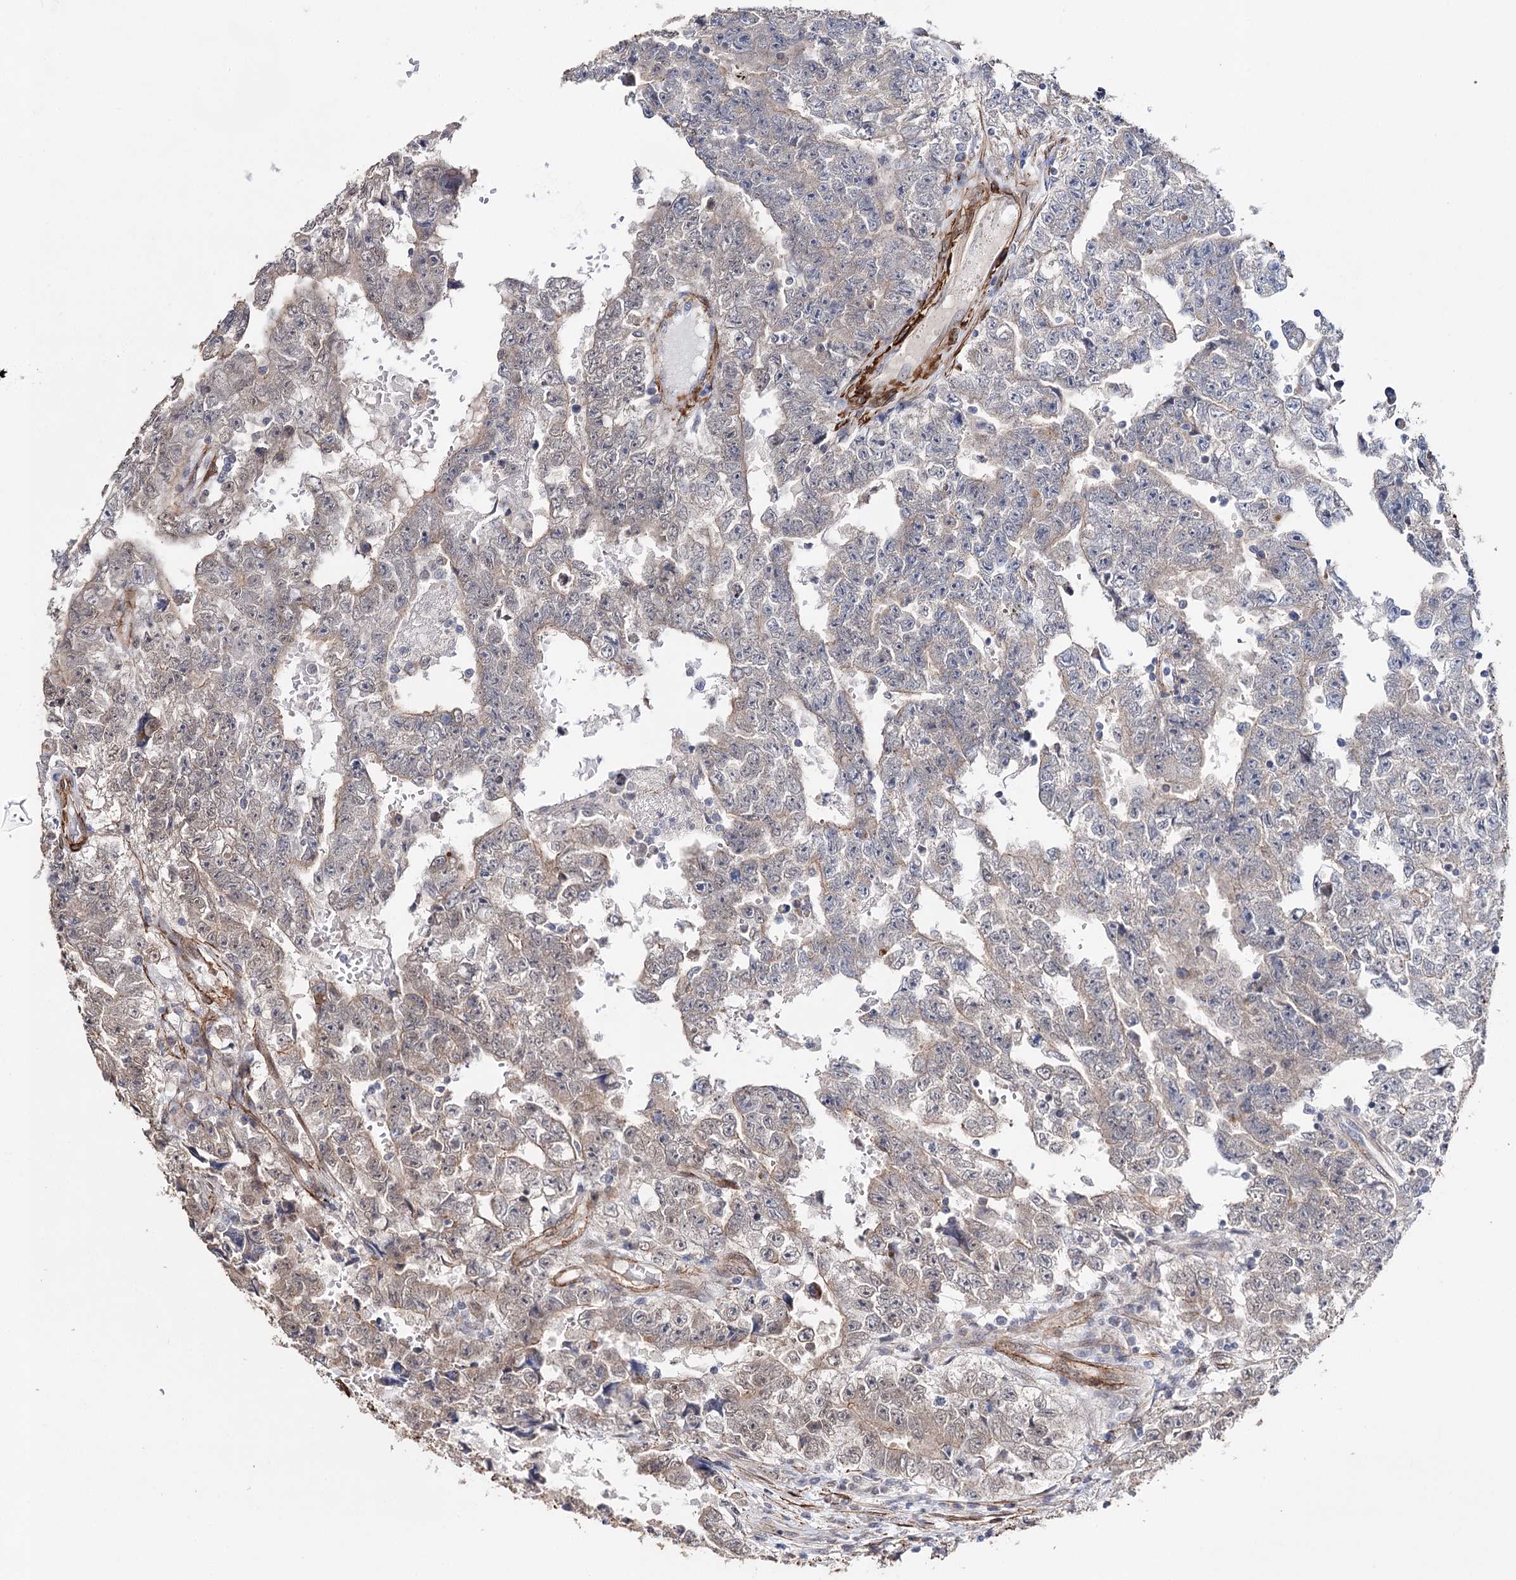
{"staining": {"intensity": "weak", "quantity": "<25%", "location": "cytoplasmic/membranous"}, "tissue": "testis cancer", "cell_type": "Tumor cells", "image_type": "cancer", "snomed": [{"axis": "morphology", "description": "Carcinoma, Embryonal, NOS"}, {"axis": "topography", "description": "Testis"}], "caption": "Embryonal carcinoma (testis) was stained to show a protein in brown. There is no significant positivity in tumor cells. (Stains: DAB immunohistochemistry with hematoxylin counter stain, Microscopy: brightfield microscopy at high magnification).", "gene": "CFAP46", "patient": {"sex": "male", "age": 25}}